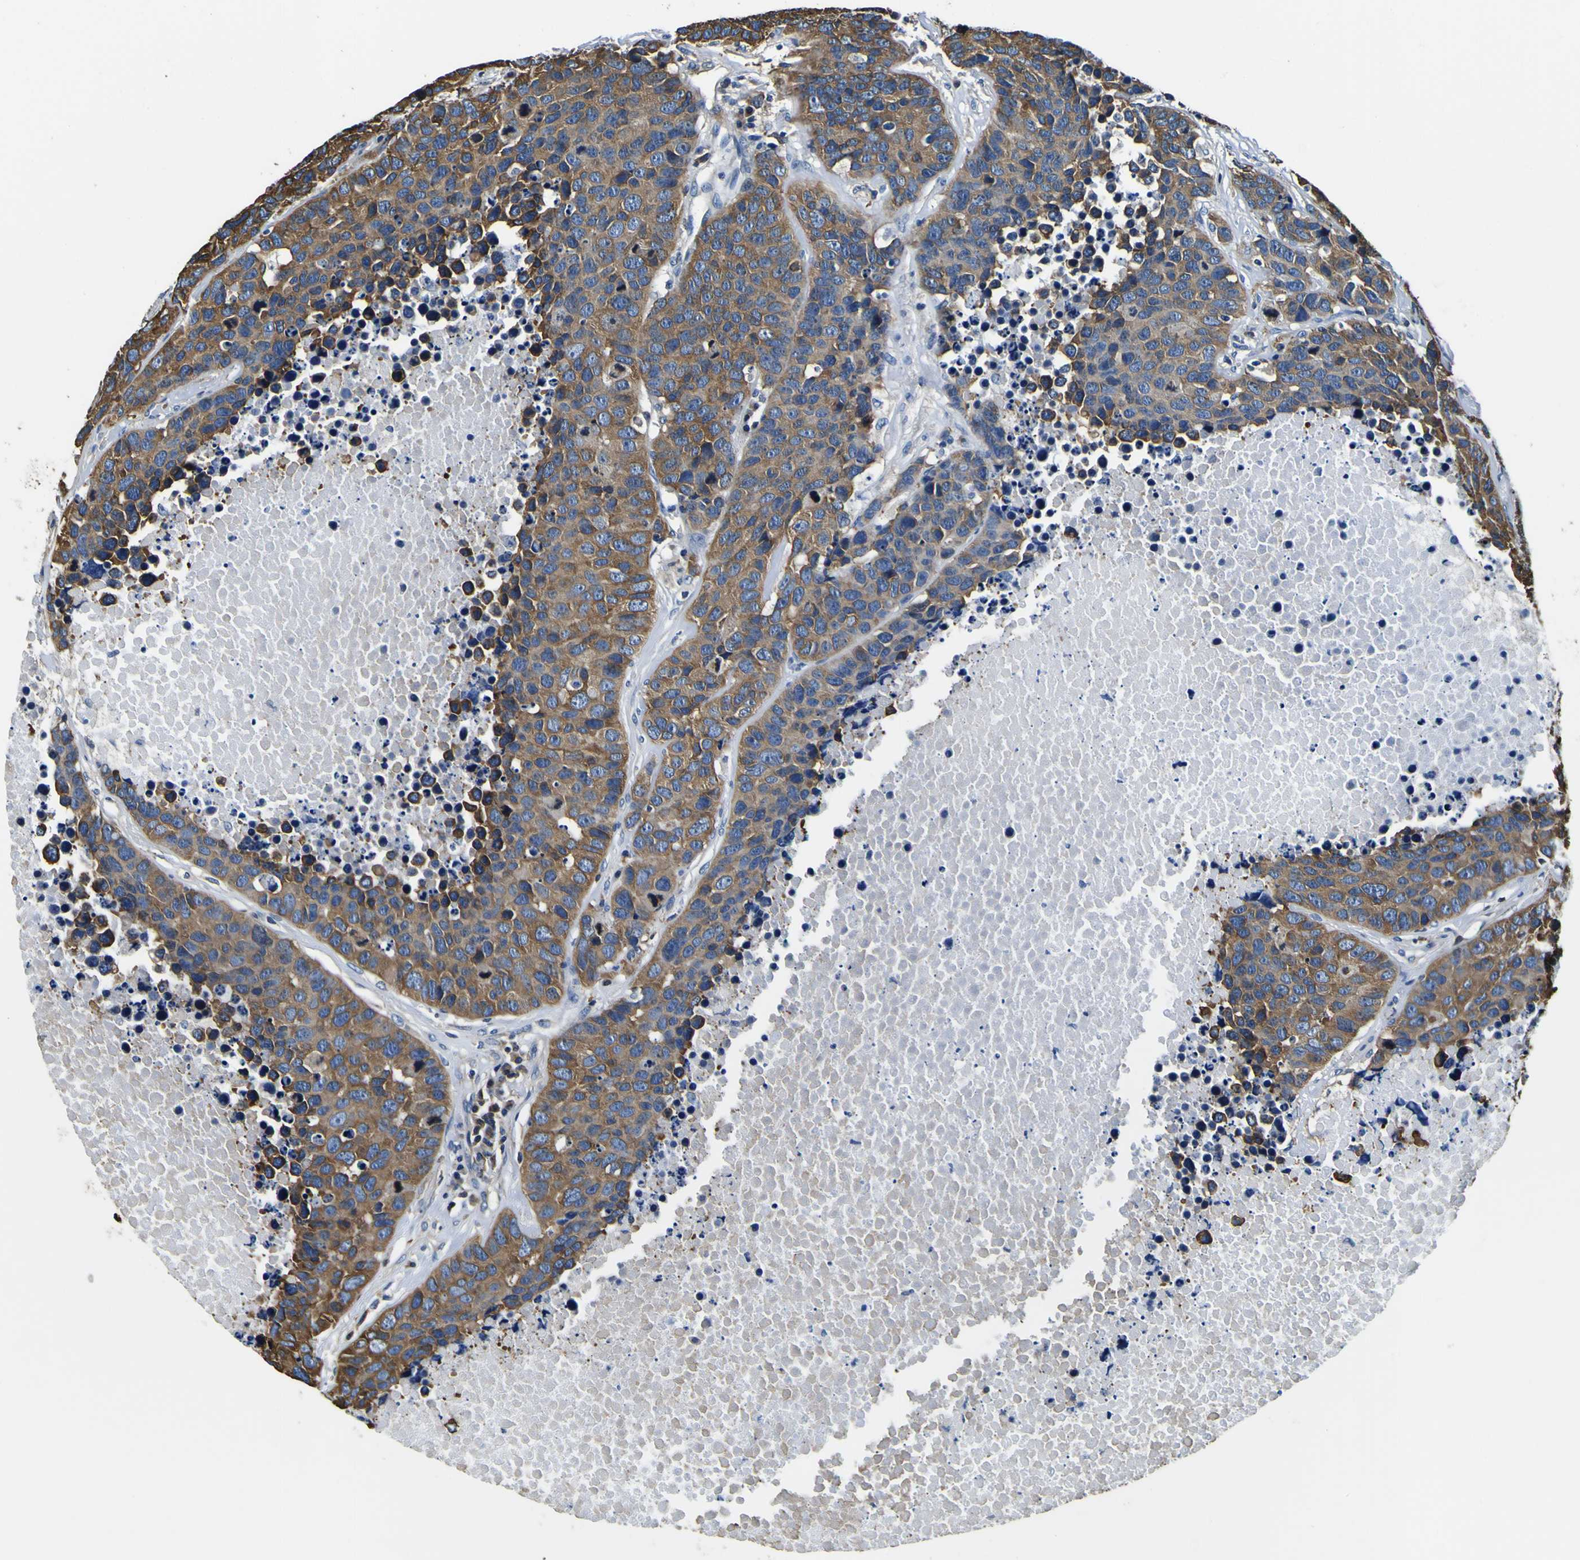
{"staining": {"intensity": "moderate", "quantity": ">75%", "location": "cytoplasmic/membranous"}, "tissue": "carcinoid", "cell_type": "Tumor cells", "image_type": "cancer", "snomed": [{"axis": "morphology", "description": "Carcinoid, malignant, NOS"}, {"axis": "topography", "description": "Lung"}], "caption": "DAB immunohistochemical staining of carcinoid demonstrates moderate cytoplasmic/membranous protein positivity in about >75% of tumor cells.", "gene": "TUBA1B", "patient": {"sex": "male", "age": 60}}